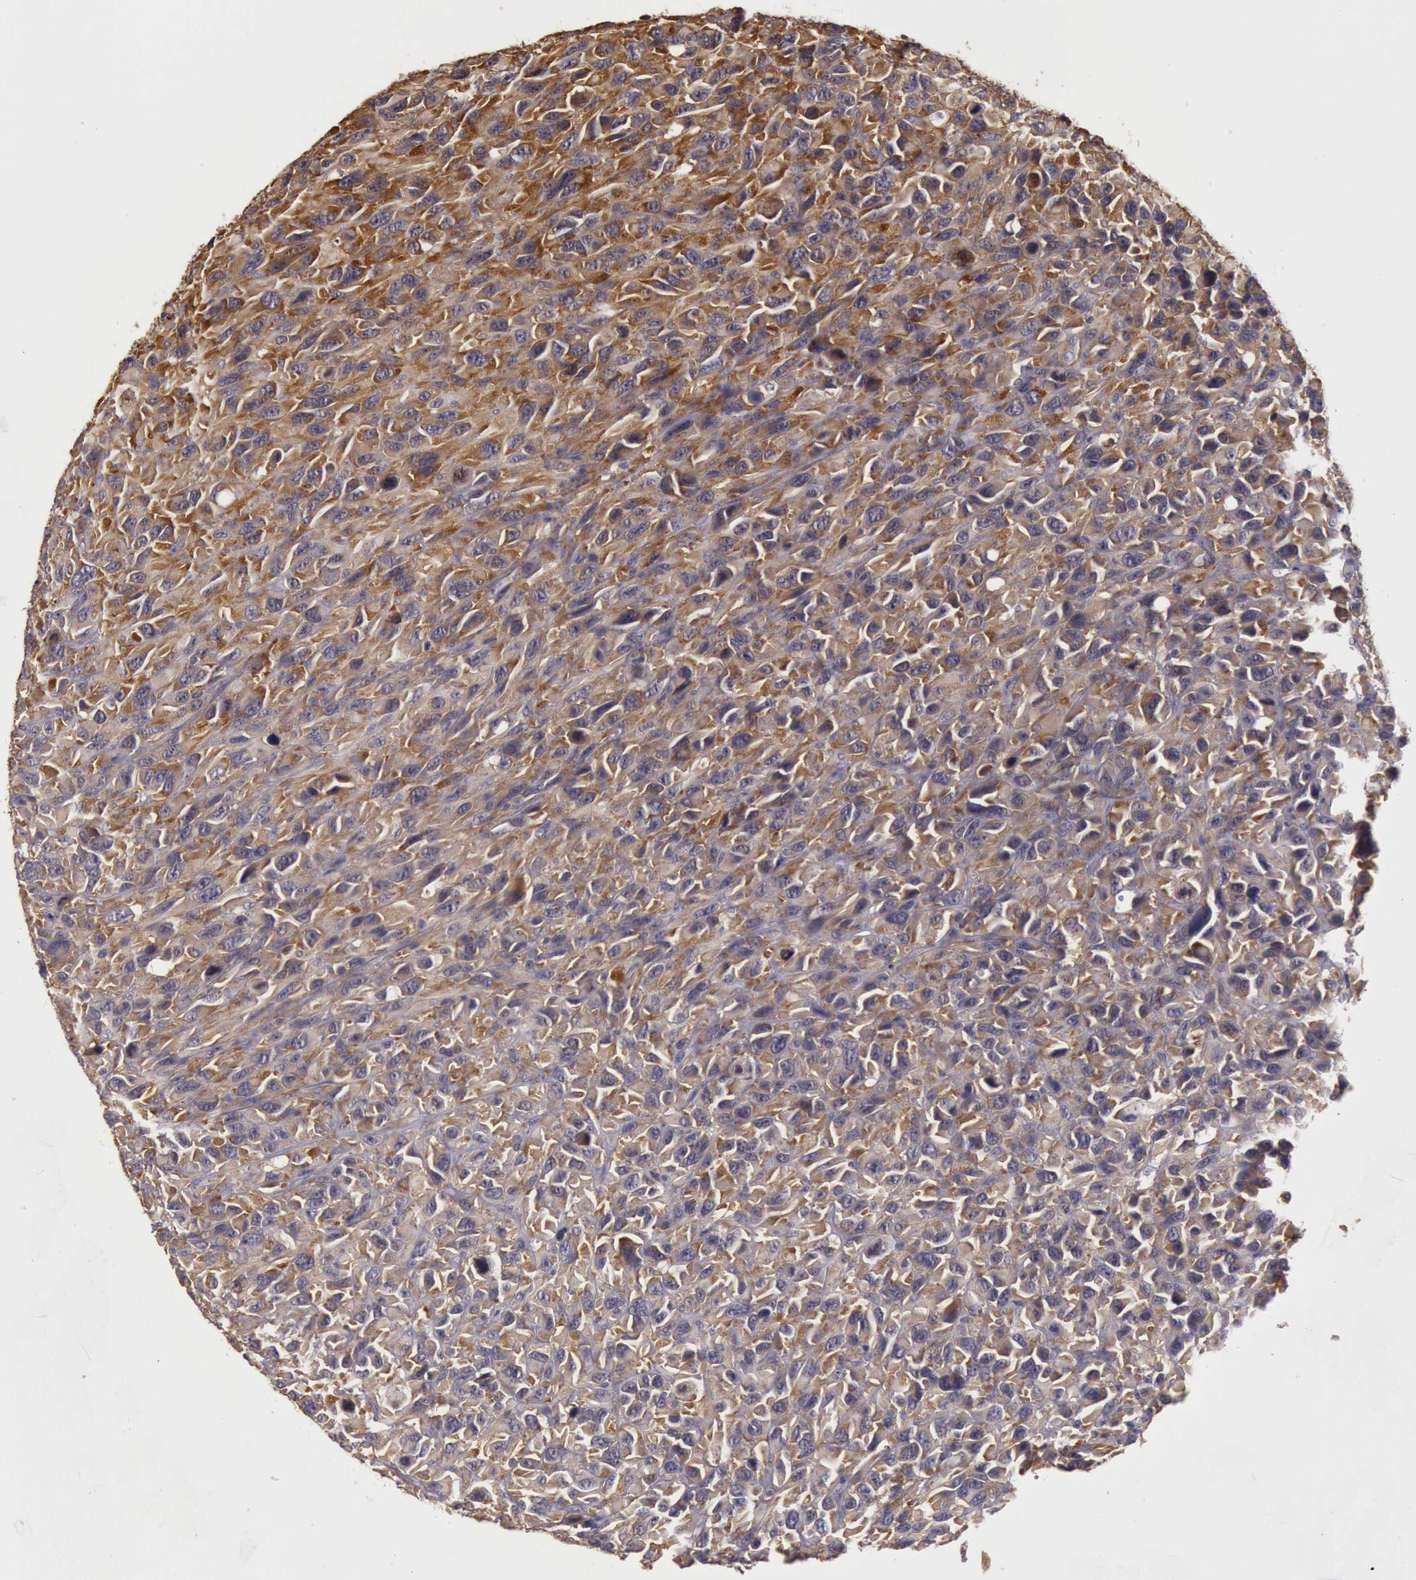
{"staining": {"intensity": "strong", "quantity": ">75%", "location": "cytoplasmic/membranous"}, "tissue": "renal cancer", "cell_type": "Tumor cells", "image_type": "cancer", "snomed": [{"axis": "morphology", "description": "Adenocarcinoma, NOS"}, {"axis": "topography", "description": "Kidney"}], "caption": "IHC (DAB (3,3'-diaminobenzidine)) staining of human adenocarcinoma (renal) exhibits strong cytoplasmic/membranous protein expression in about >75% of tumor cells. The staining was performed using DAB, with brown indicating positive protein expression. Nuclei are stained blue with hematoxylin.", "gene": "EIF5", "patient": {"sex": "male", "age": 79}}